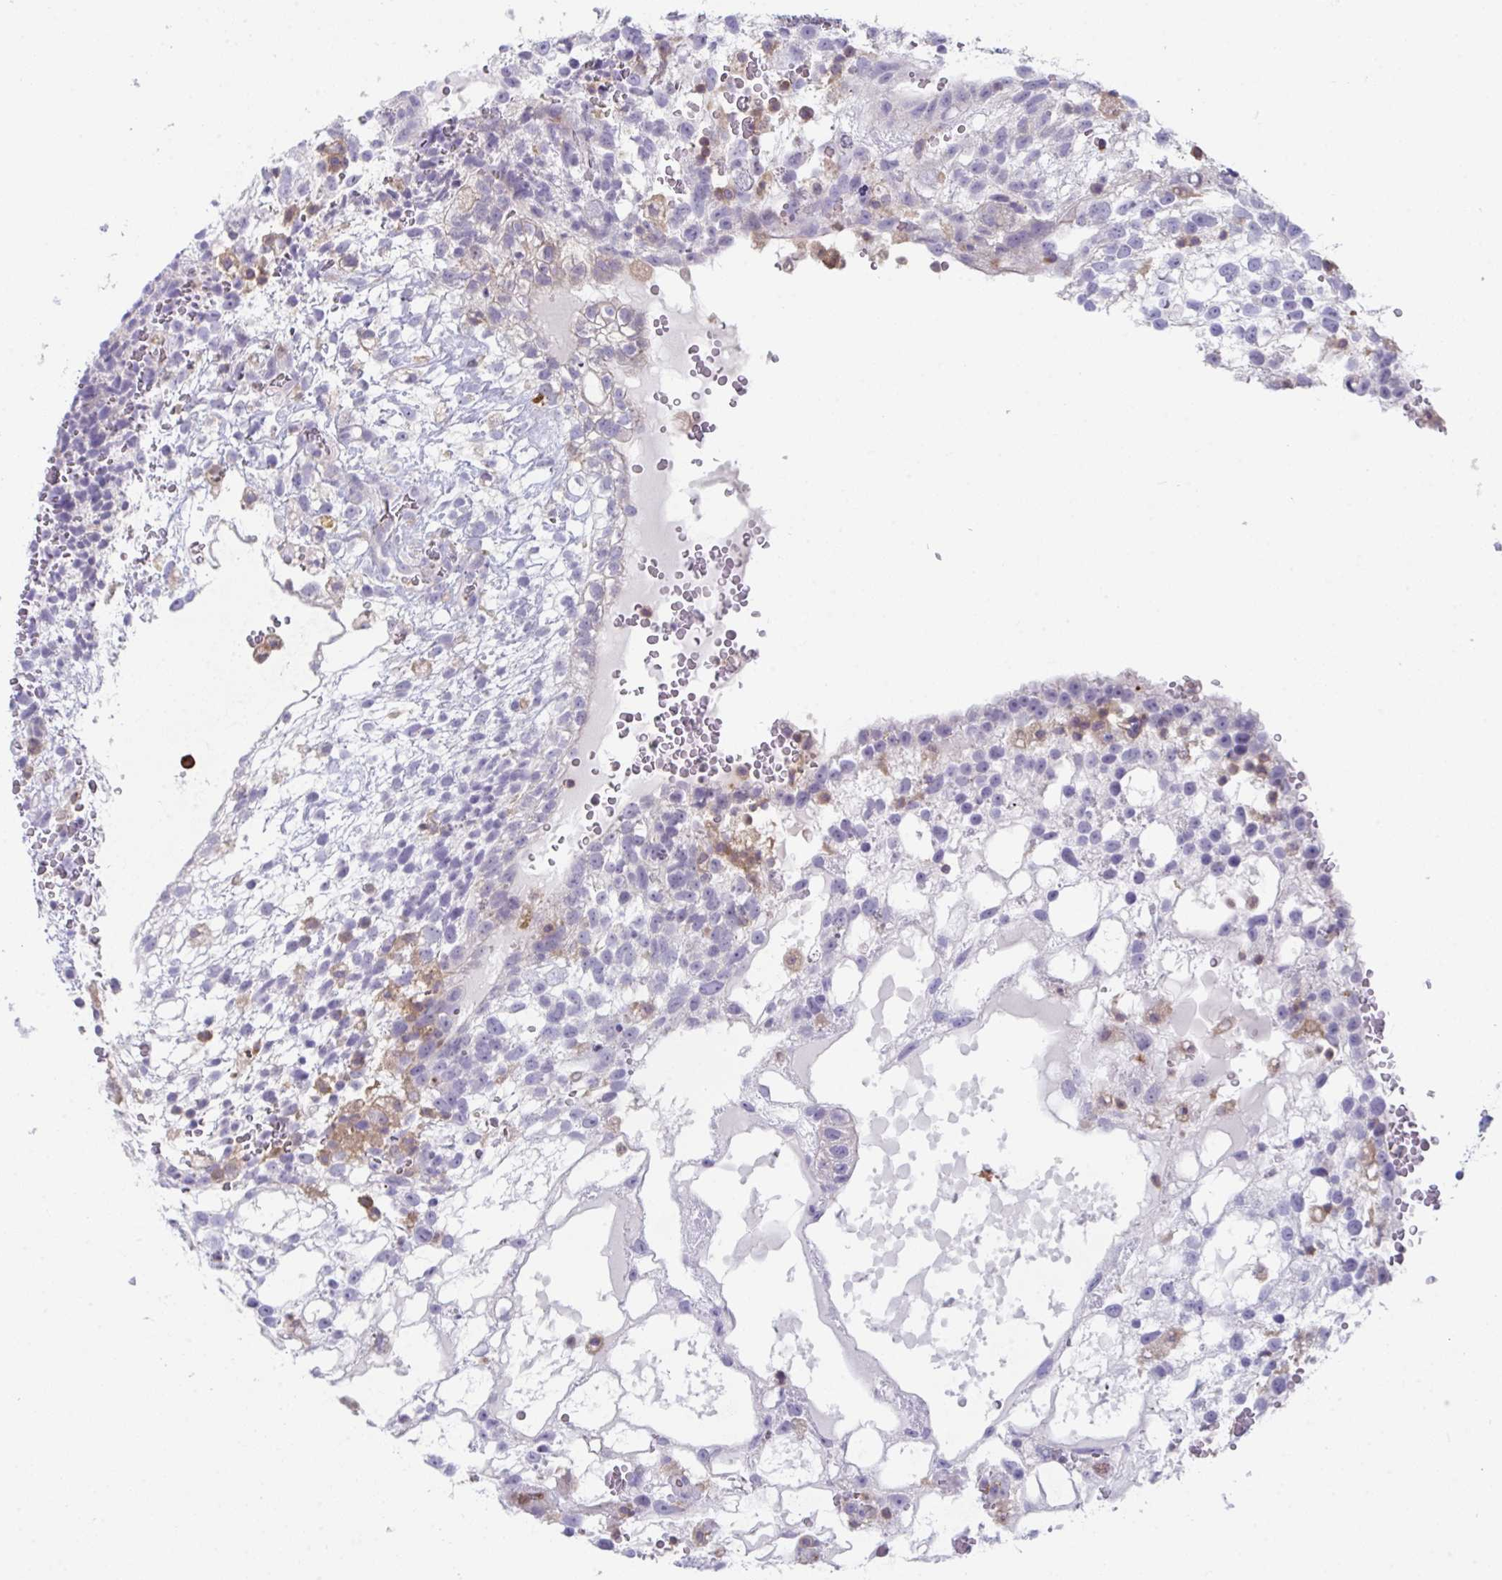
{"staining": {"intensity": "negative", "quantity": "none", "location": "none"}, "tissue": "testis cancer", "cell_type": "Tumor cells", "image_type": "cancer", "snomed": [{"axis": "morphology", "description": "Normal tissue, NOS"}, {"axis": "morphology", "description": "Carcinoma, Embryonal, NOS"}, {"axis": "topography", "description": "Testis"}], "caption": "An image of testis embryonal carcinoma stained for a protein exhibits no brown staining in tumor cells.", "gene": "DISP2", "patient": {"sex": "male", "age": 32}}